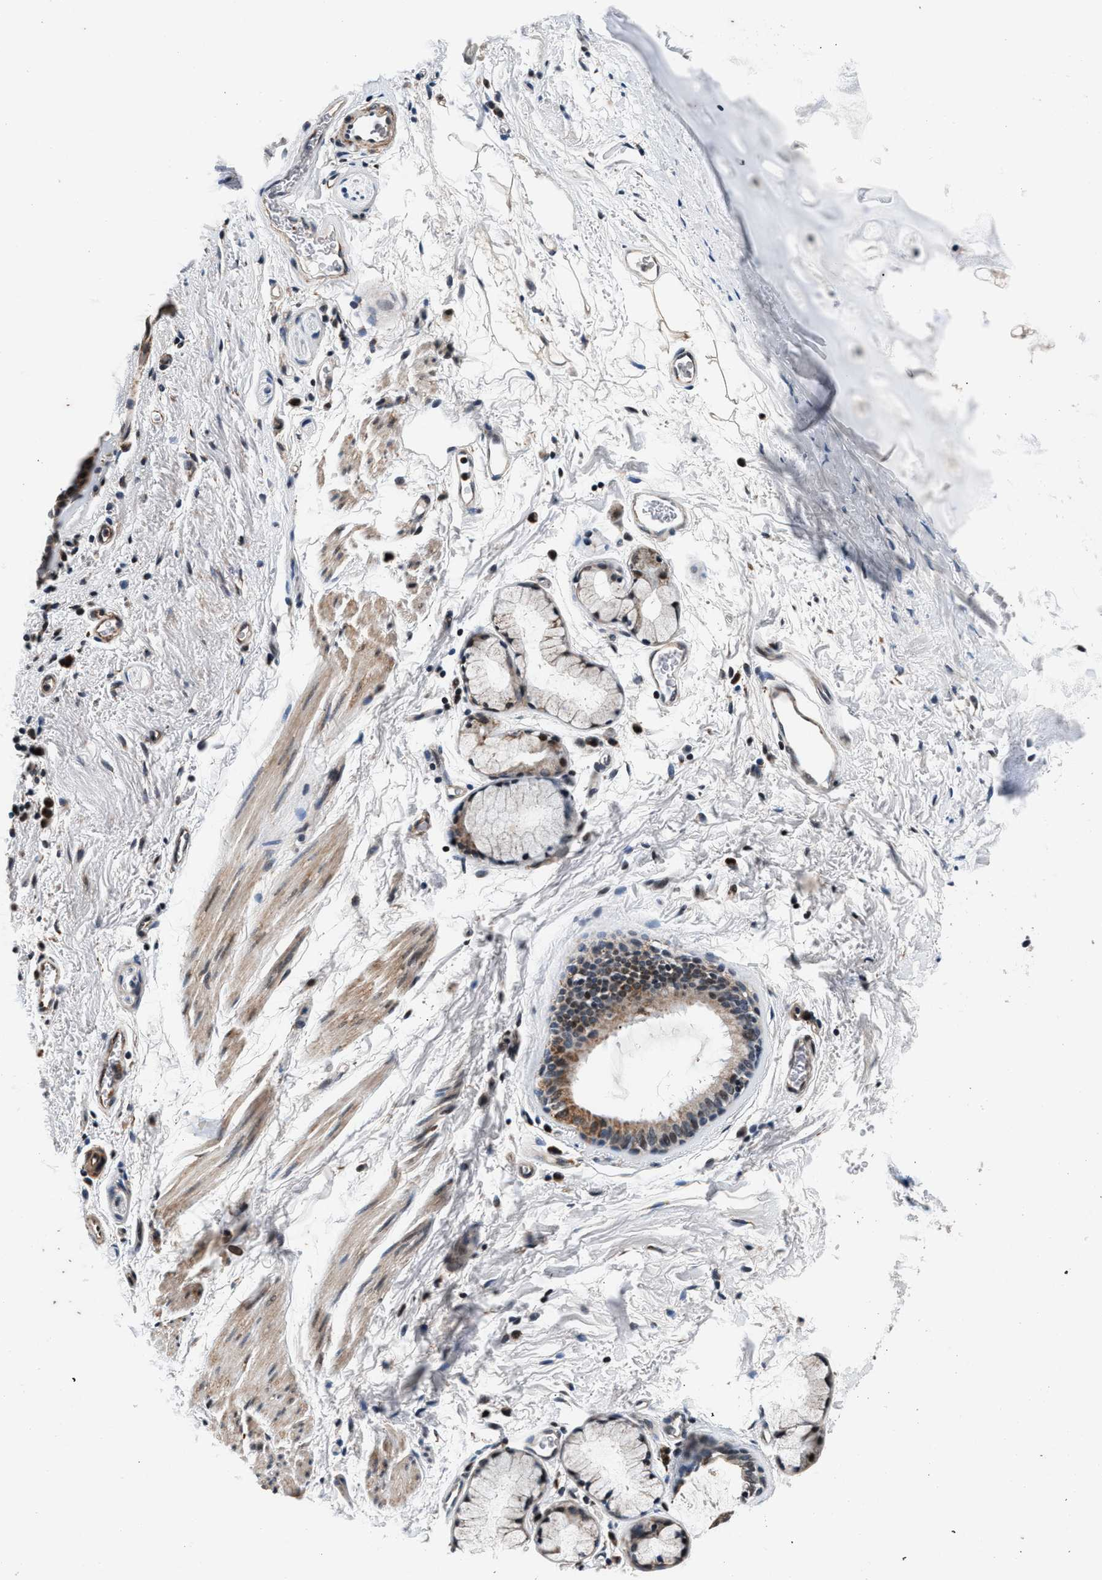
{"staining": {"intensity": "moderate", "quantity": ">75%", "location": "cytoplasmic/membranous,nuclear"}, "tissue": "bronchus", "cell_type": "Respiratory epithelial cells", "image_type": "normal", "snomed": [{"axis": "morphology", "description": "Normal tissue, NOS"}, {"axis": "topography", "description": "Cartilage tissue"}, {"axis": "topography", "description": "Bronchus"}], "caption": "Protein staining of unremarkable bronchus shows moderate cytoplasmic/membranous,nuclear expression in about >75% of respiratory epithelial cells.", "gene": "PRRC2B", "patient": {"sex": "female", "age": 53}}